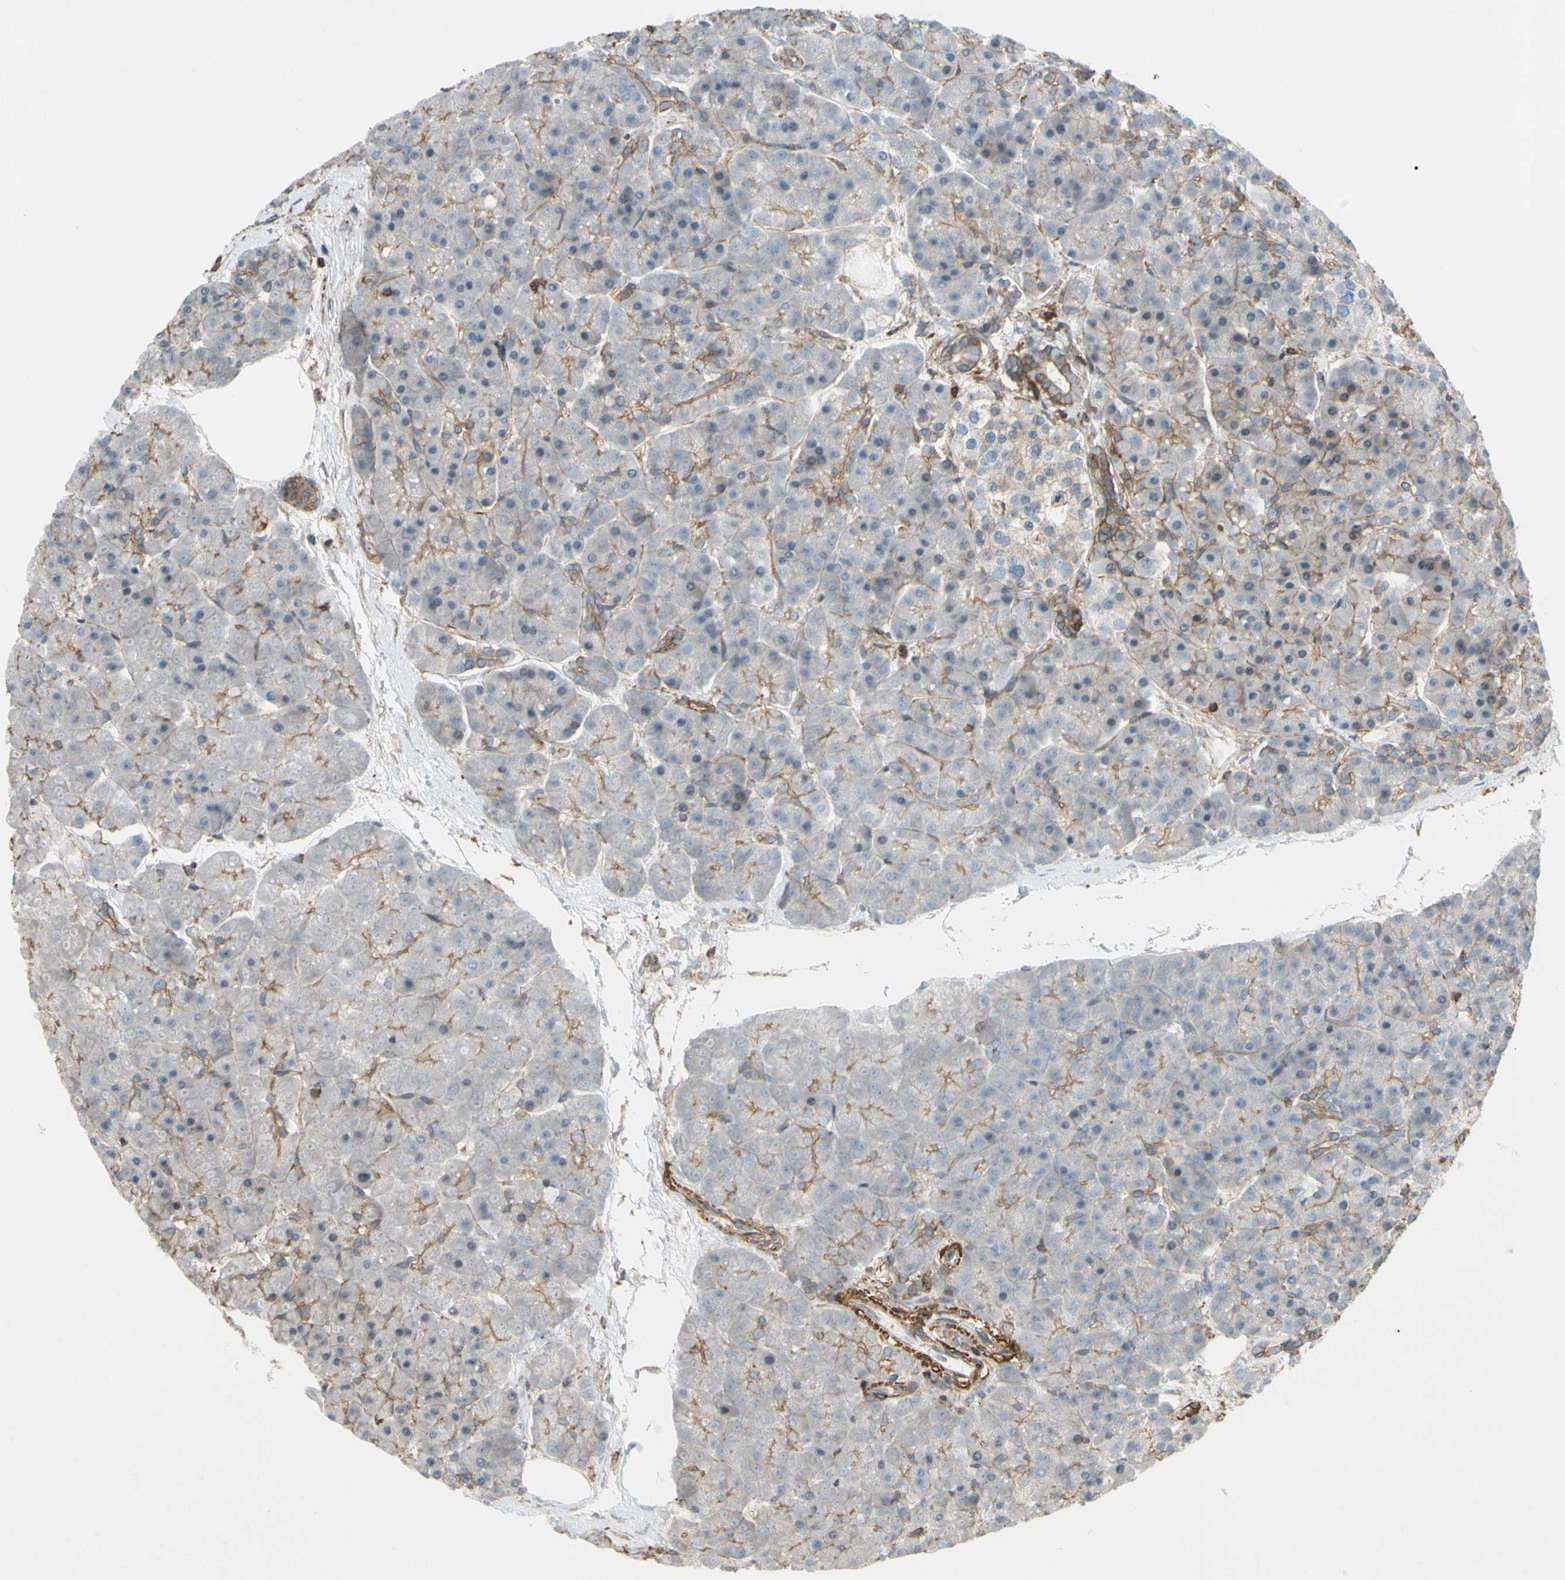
{"staining": {"intensity": "strong", "quantity": "25%-75%", "location": "cytoplasmic/membranous"}, "tissue": "pancreas", "cell_type": "Exocrine glandular cells", "image_type": "normal", "snomed": [{"axis": "morphology", "description": "Normal tissue, NOS"}, {"axis": "topography", "description": "Pancreas"}], "caption": "Normal pancreas displays strong cytoplasmic/membranous staining in about 25%-75% of exocrine glandular cells.", "gene": "ADD3", "patient": {"sex": "female", "age": 70}}